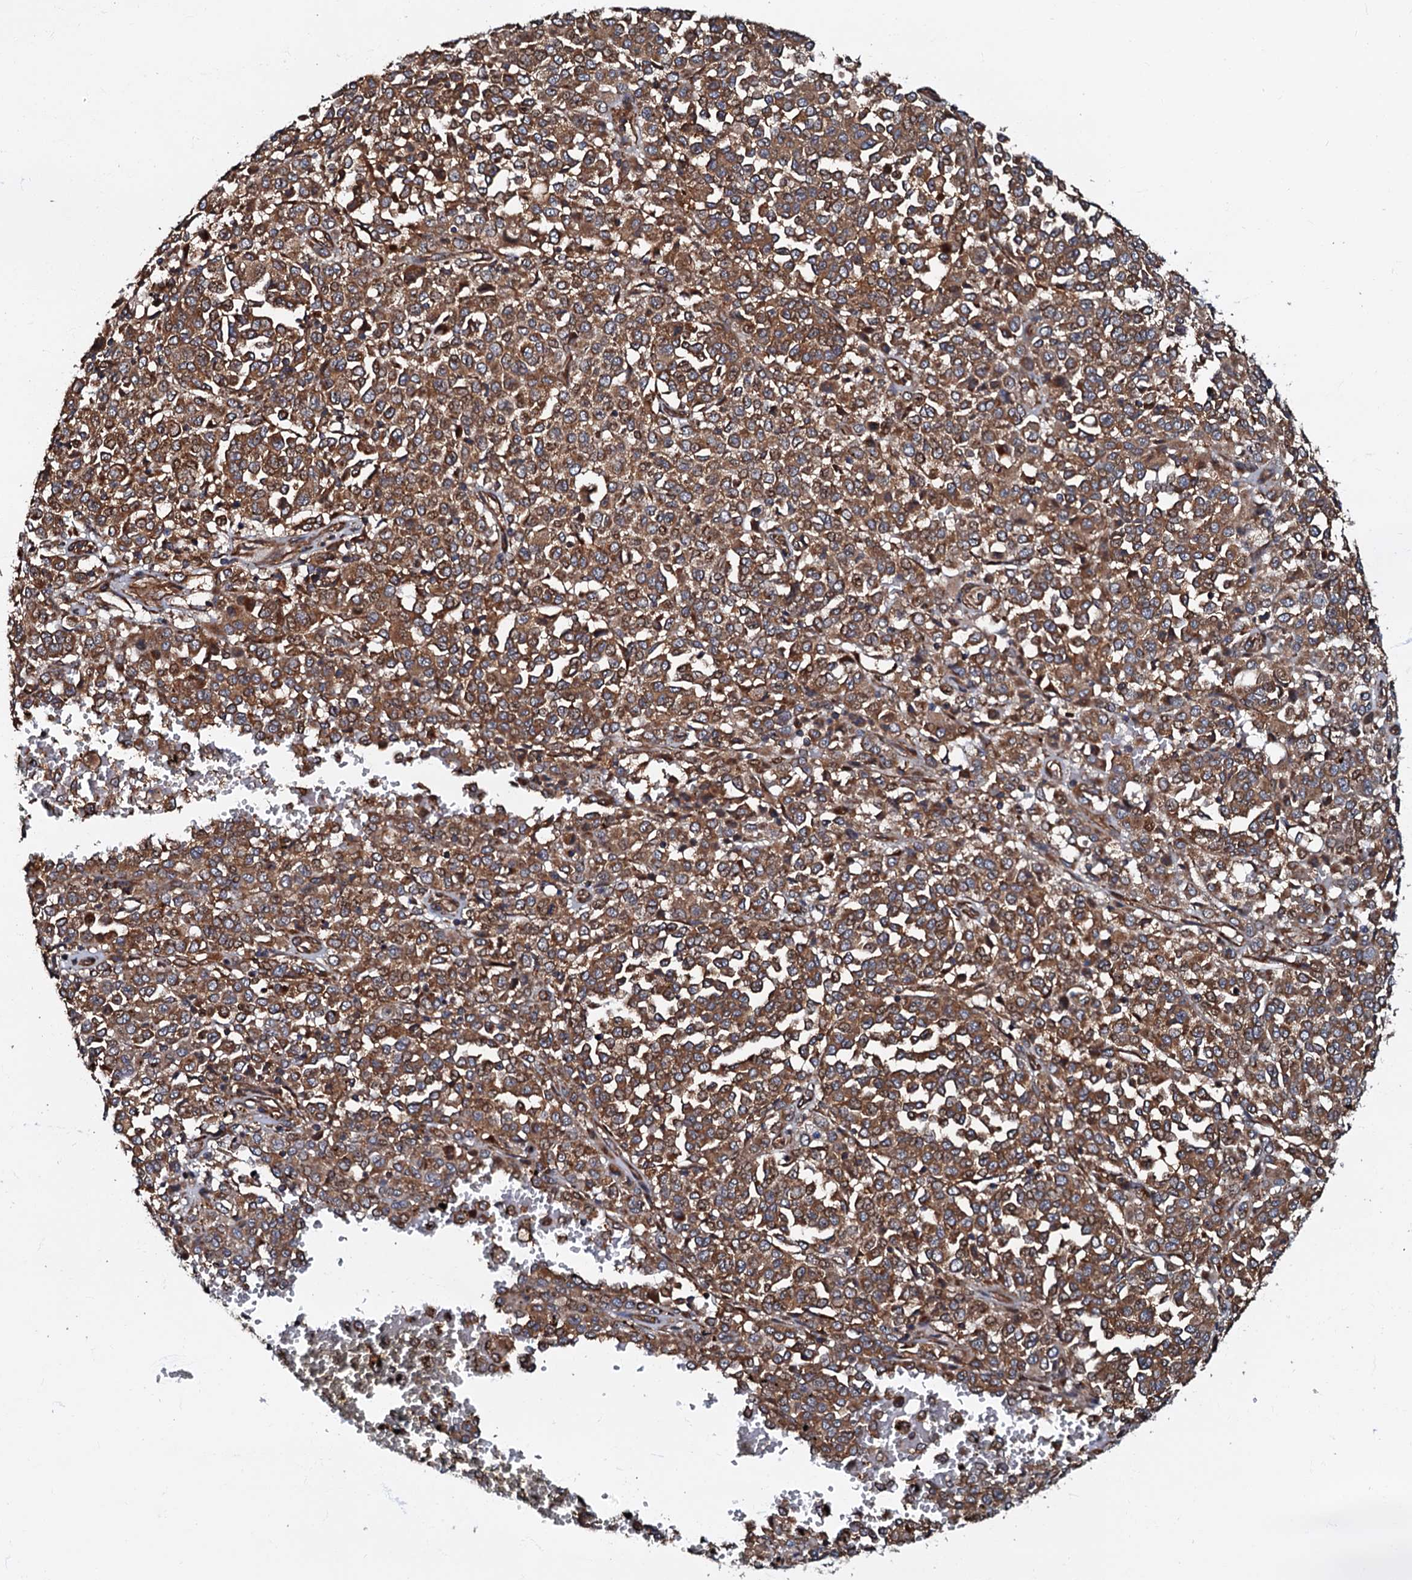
{"staining": {"intensity": "moderate", "quantity": ">75%", "location": "cytoplasmic/membranous"}, "tissue": "melanoma", "cell_type": "Tumor cells", "image_type": "cancer", "snomed": [{"axis": "morphology", "description": "Malignant melanoma, Metastatic site"}, {"axis": "topography", "description": "Pancreas"}], "caption": "This is a photomicrograph of immunohistochemistry staining of melanoma, which shows moderate staining in the cytoplasmic/membranous of tumor cells.", "gene": "BLOC1S6", "patient": {"sex": "female", "age": 30}}